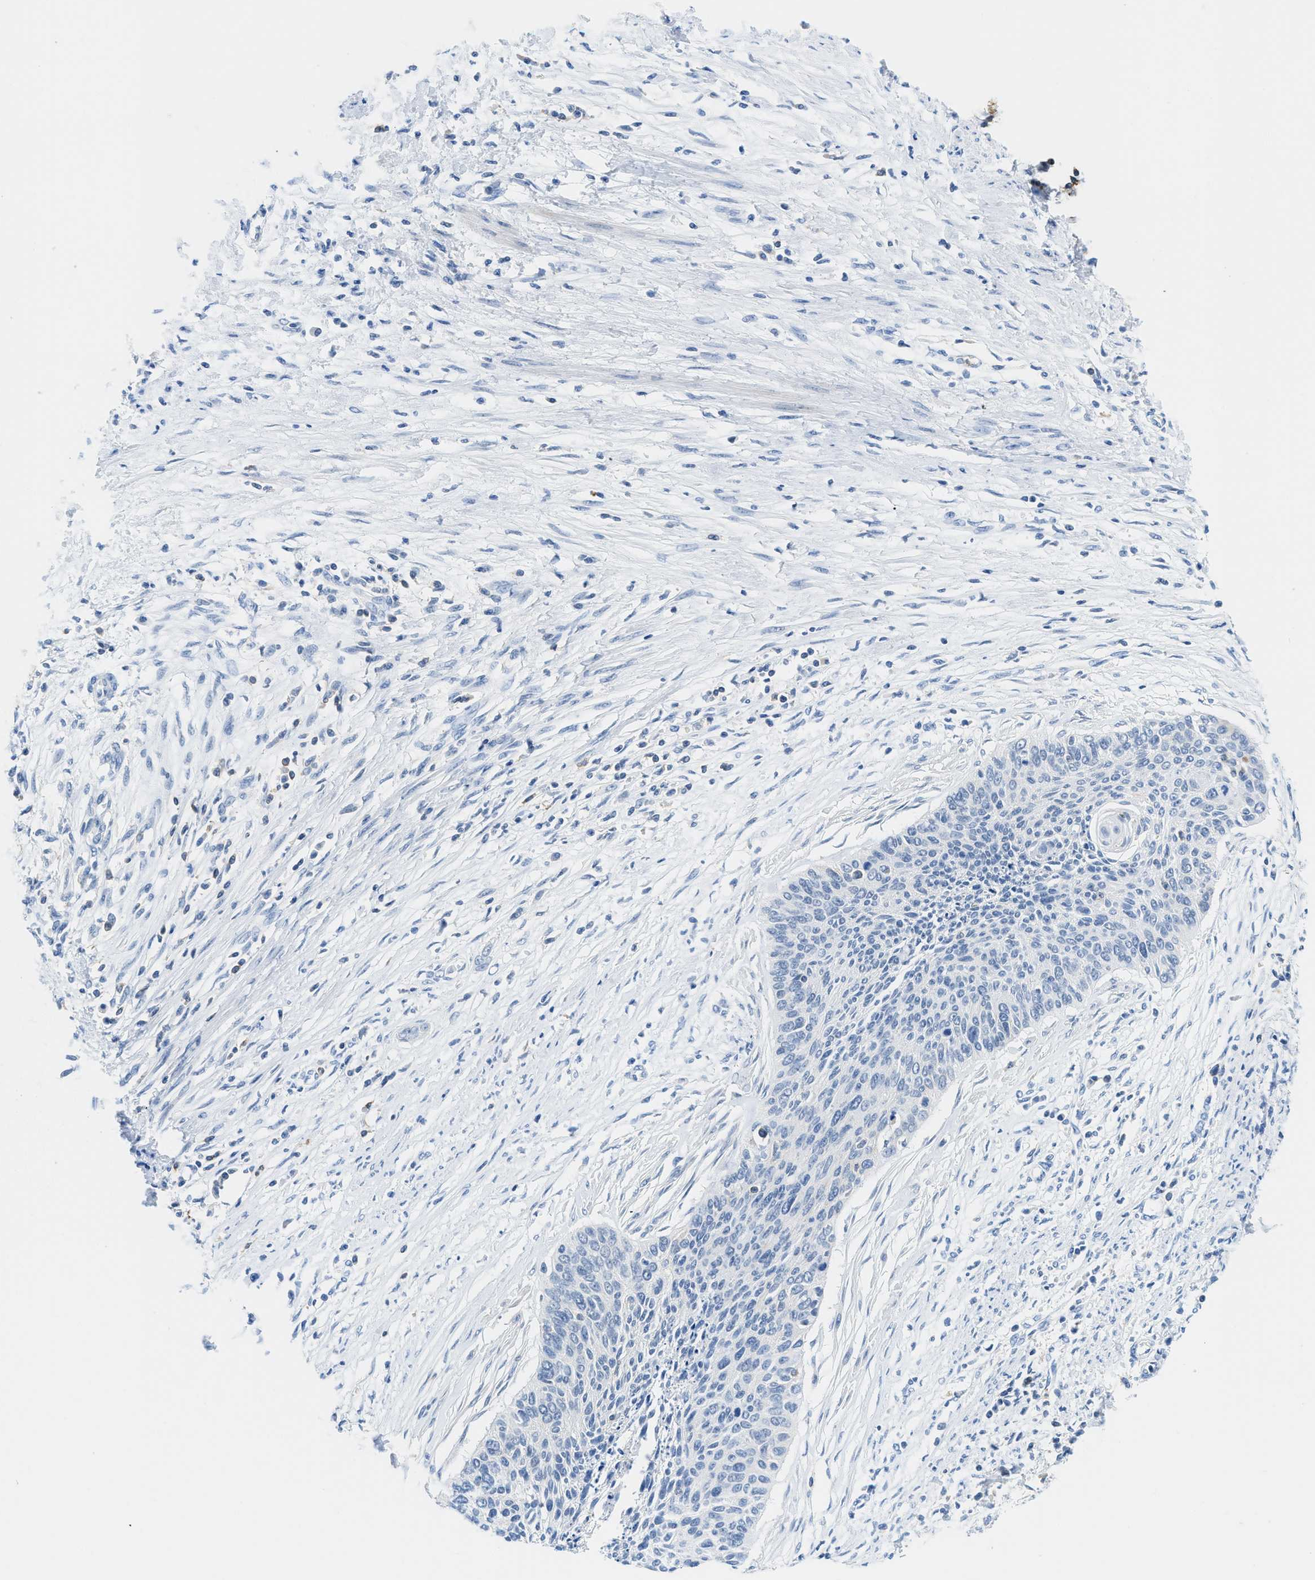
{"staining": {"intensity": "negative", "quantity": "none", "location": "none"}, "tissue": "cervical cancer", "cell_type": "Tumor cells", "image_type": "cancer", "snomed": [{"axis": "morphology", "description": "Squamous cell carcinoma, NOS"}, {"axis": "topography", "description": "Cervix"}], "caption": "Immunohistochemistry (IHC) of human cervical squamous cell carcinoma displays no expression in tumor cells. (DAB immunohistochemistry, high magnification).", "gene": "FAM151A", "patient": {"sex": "female", "age": 55}}